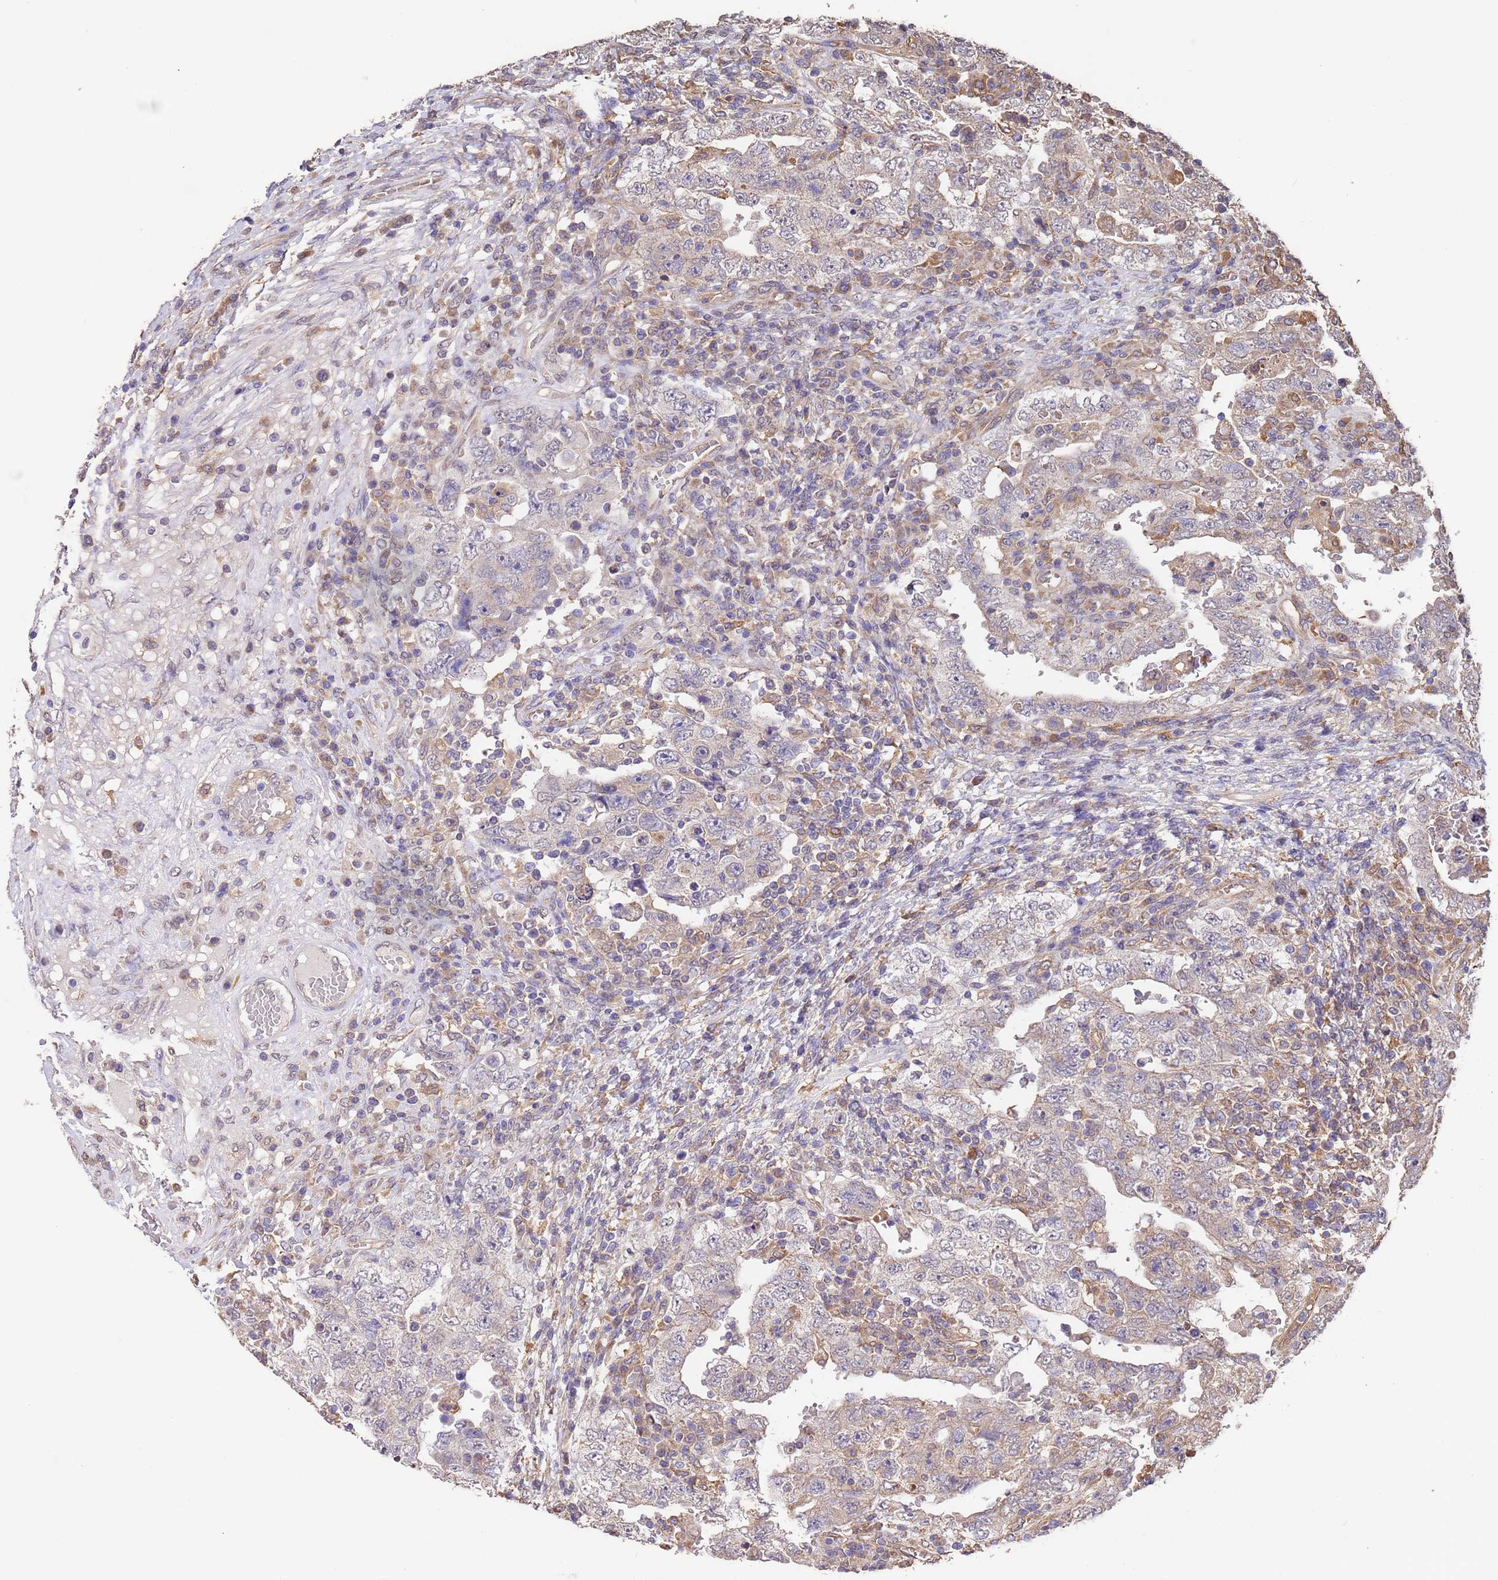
{"staining": {"intensity": "negative", "quantity": "none", "location": "none"}, "tissue": "testis cancer", "cell_type": "Tumor cells", "image_type": "cancer", "snomed": [{"axis": "morphology", "description": "Carcinoma, Embryonal, NOS"}, {"axis": "topography", "description": "Testis"}], "caption": "Immunohistochemistry (IHC) photomicrograph of neoplastic tissue: testis embryonal carcinoma stained with DAB (3,3'-diaminobenzidine) reveals no significant protein expression in tumor cells.", "gene": "NPHP1", "patient": {"sex": "male", "age": 26}}